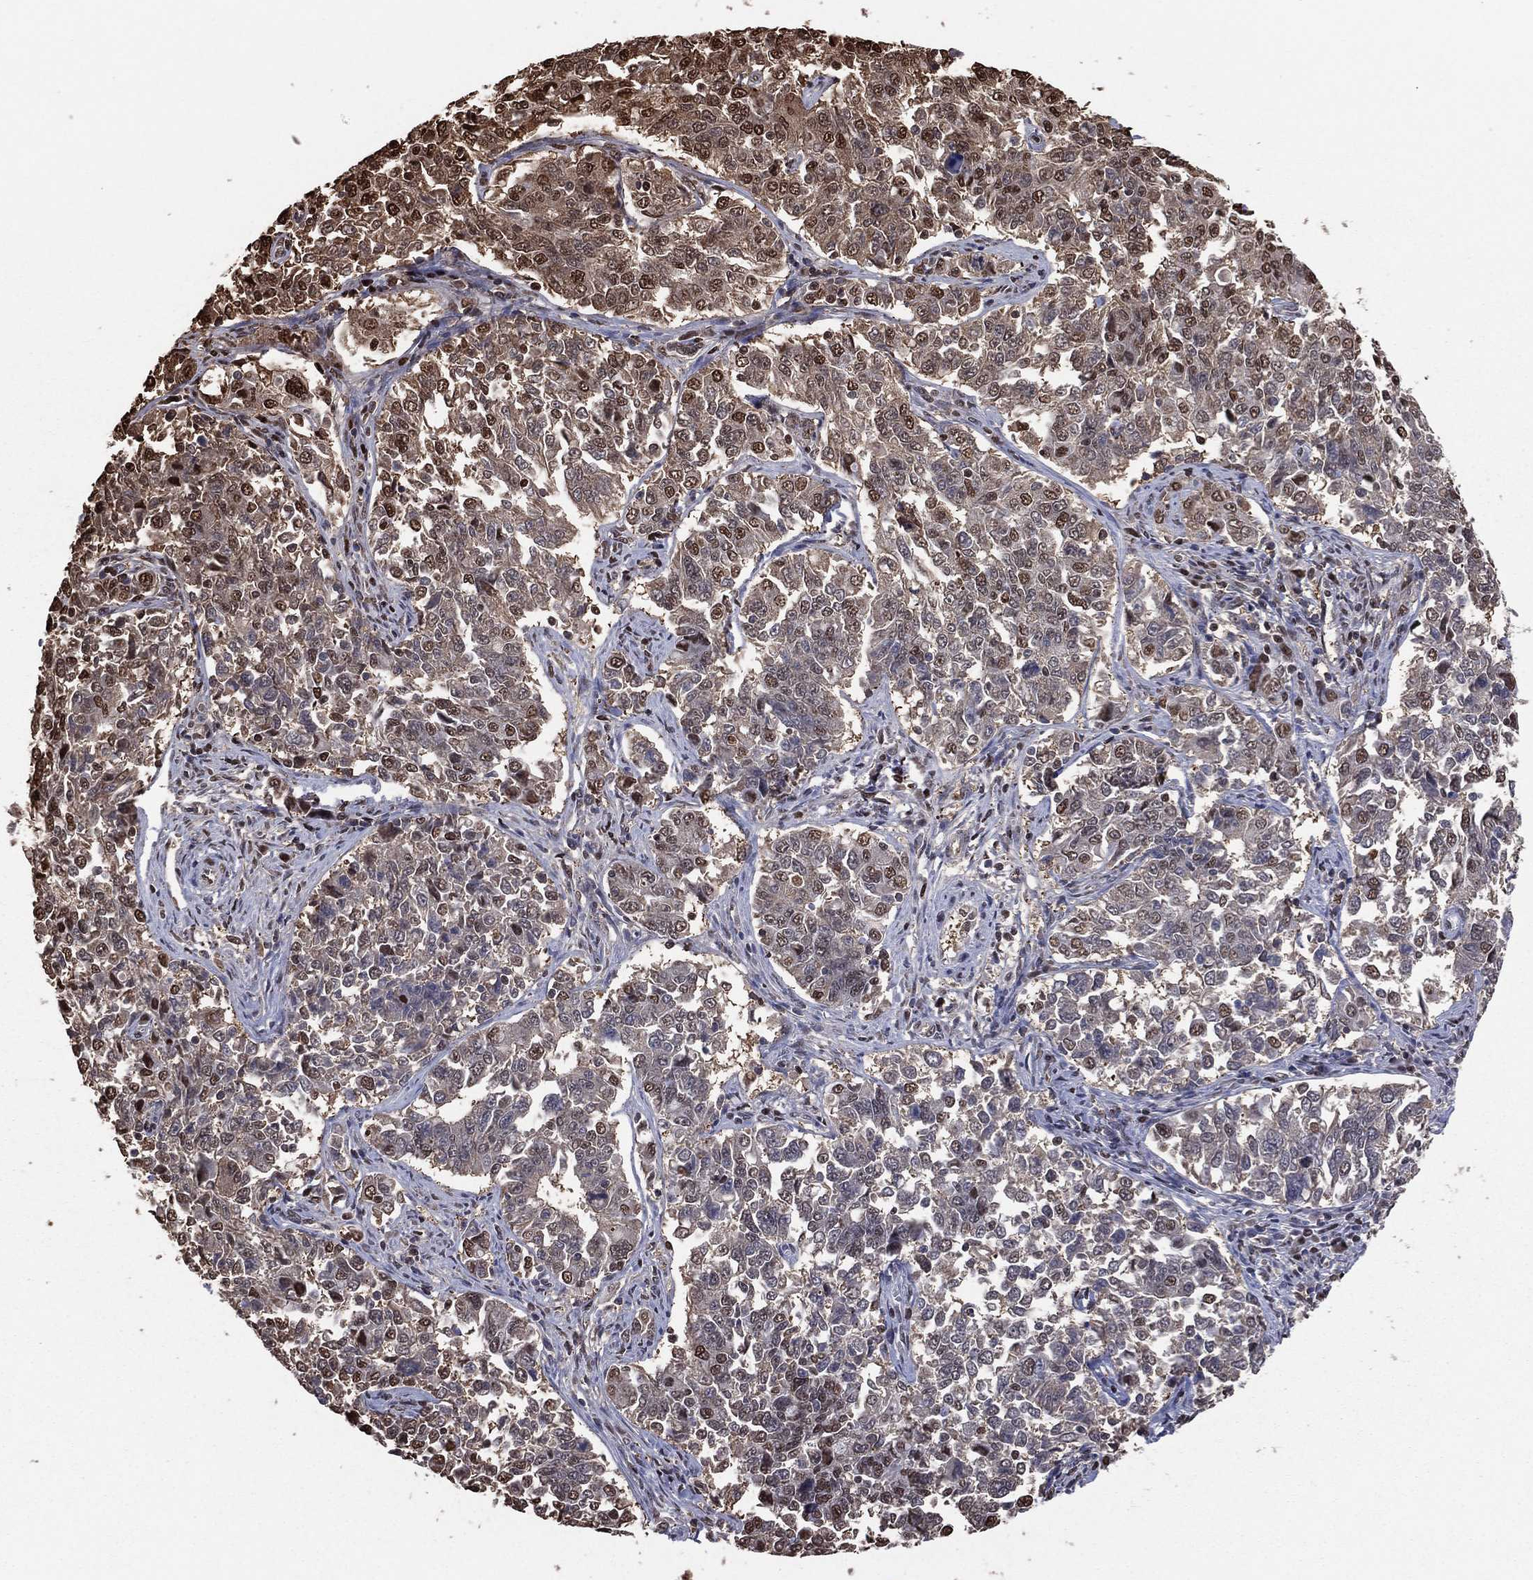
{"staining": {"intensity": "moderate", "quantity": "25%-75%", "location": "cytoplasmic/membranous,nuclear"}, "tissue": "endometrial cancer", "cell_type": "Tumor cells", "image_type": "cancer", "snomed": [{"axis": "morphology", "description": "Adenocarcinoma, NOS"}, {"axis": "topography", "description": "Endometrium"}], "caption": "Immunohistochemistry histopathology image of neoplastic tissue: adenocarcinoma (endometrial) stained using IHC reveals medium levels of moderate protein expression localized specifically in the cytoplasmic/membranous and nuclear of tumor cells, appearing as a cytoplasmic/membranous and nuclear brown color.", "gene": "GAPDH", "patient": {"sex": "female", "age": 43}}